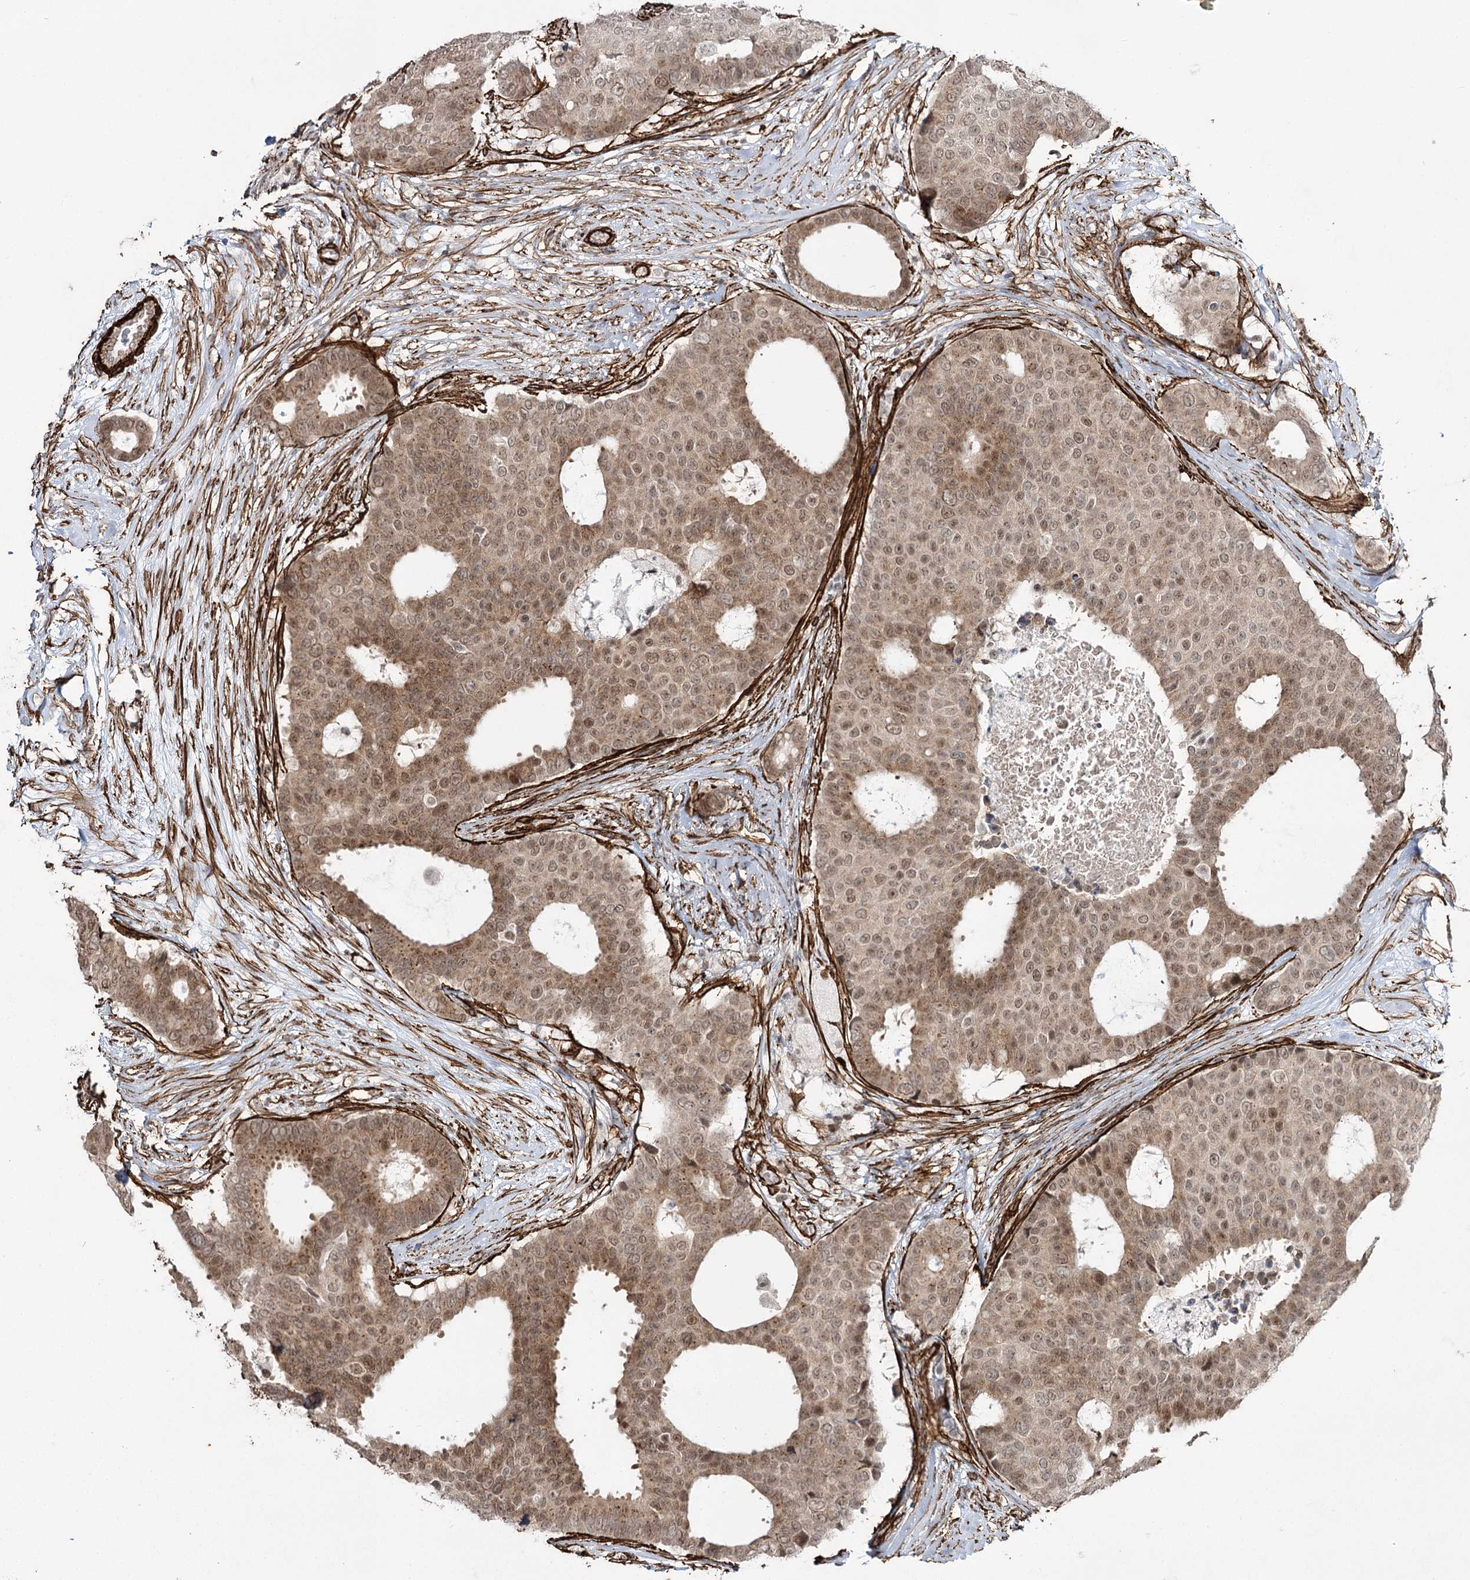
{"staining": {"intensity": "moderate", "quantity": "25%-75%", "location": "cytoplasmic/membranous,nuclear"}, "tissue": "breast cancer", "cell_type": "Tumor cells", "image_type": "cancer", "snomed": [{"axis": "morphology", "description": "Duct carcinoma"}, {"axis": "topography", "description": "Breast"}], "caption": "Protein staining by IHC shows moderate cytoplasmic/membranous and nuclear expression in approximately 25%-75% of tumor cells in breast cancer (infiltrating ductal carcinoma).", "gene": "CWF19L1", "patient": {"sex": "female", "age": 75}}